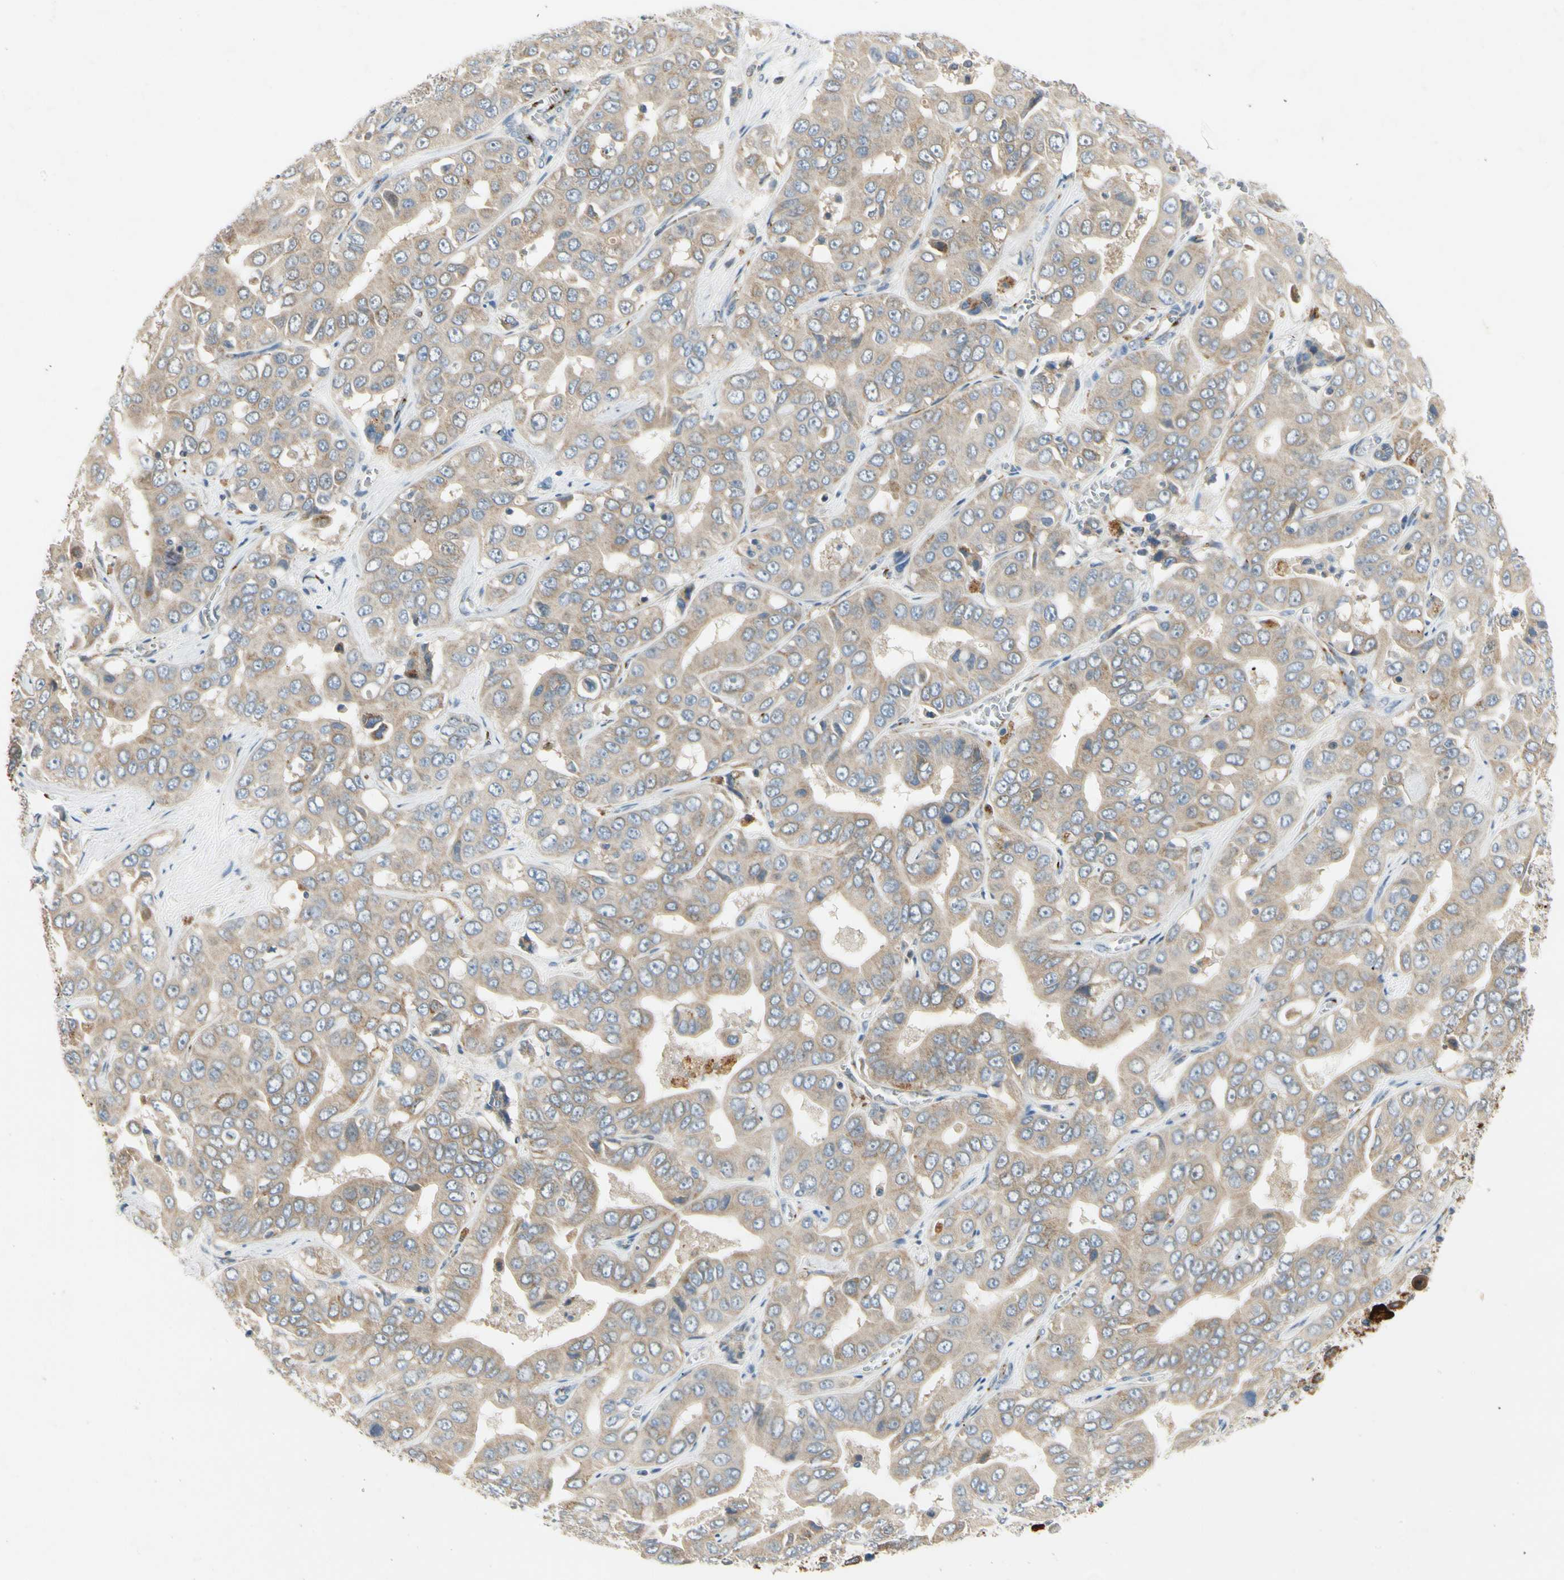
{"staining": {"intensity": "weak", "quantity": "25%-75%", "location": "cytoplasmic/membranous"}, "tissue": "liver cancer", "cell_type": "Tumor cells", "image_type": "cancer", "snomed": [{"axis": "morphology", "description": "Cholangiocarcinoma"}, {"axis": "topography", "description": "Liver"}], "caption": "About 25%-75% of tumor cells in liver cancer (cholangiocarcinoma) reveal weak cytoplasmic/membranous protein positivity as visualized by brown immunohistochemical staining.", "gene": "MANSC1", "patient": {"sex": "female", "age": 52}}